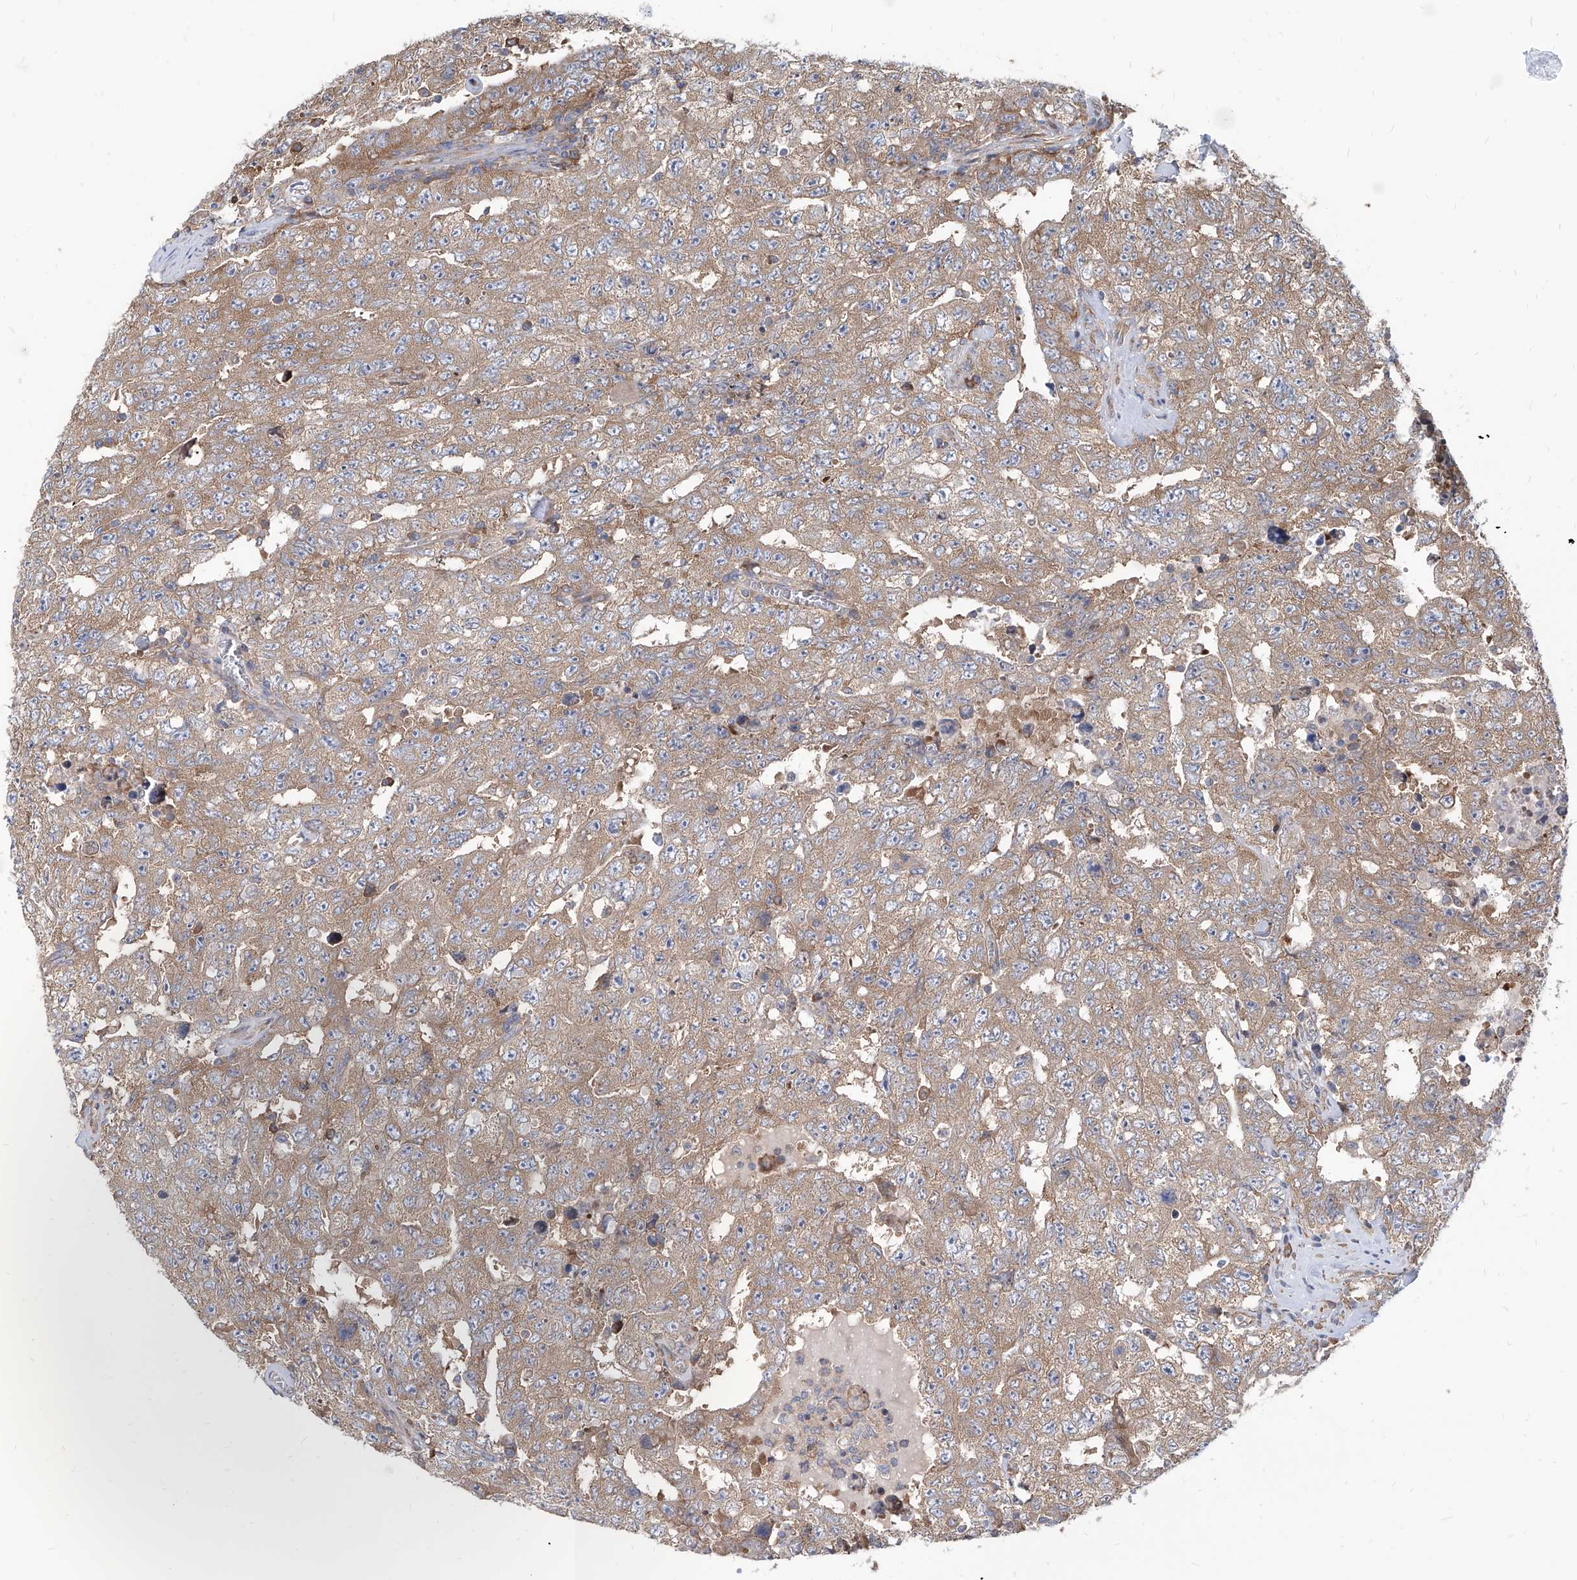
{"staining": {"intensity": "moderate", "quantity": ">75%", "location": "cytoplasmic/membranous"}, "tissue": "testis cancer", "cell_type": "Tumor cells", "image_type": "cancer", "snomed": [{"axis": "morphology", "description": "Carcinoma, Embryonal, NOS"}, {"axis": "topography", "description": "Testis"}], "caption": "Immunohistochemical staining of embryonal carcinoma (testis) displays medium levels of moderate cytoplasmic/membranous expression in about >75% of tumor cells.", "gene": "FAM83B", "patient": {"sex": "male", "age": 26}}